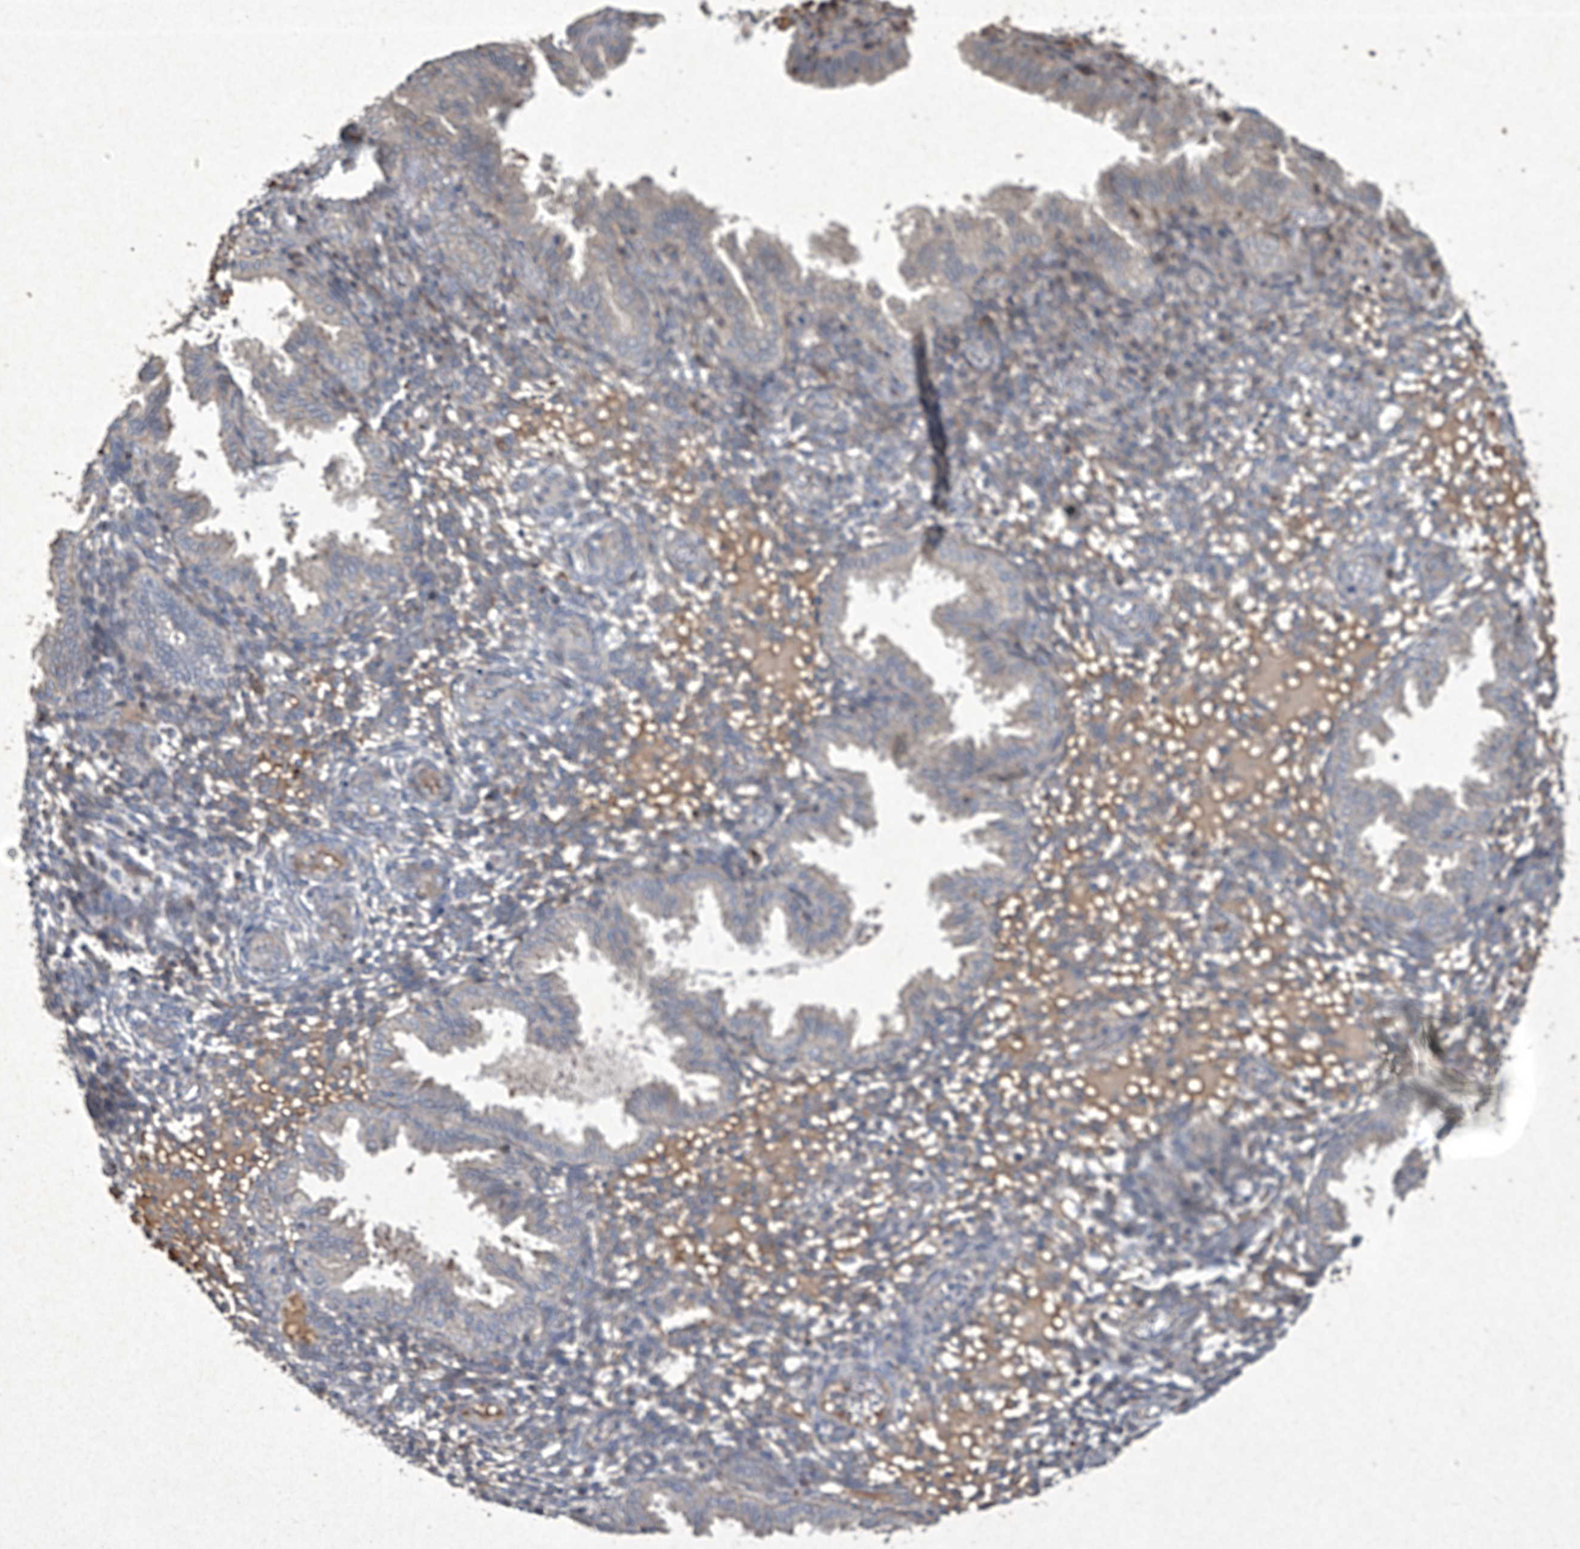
{"staining": {"intensity": "moderate", "quantity": "<25%", "location": "cytoplasmic/membranous"}, "tissue": "endometrium", "cell_type": "Cells in endometrial stroma", "image_type": "normal", "snomed": [{"axis": "morphology", "description": "Normal tissue, NOS"}, {"axis": "topography", "description": "Endometrium"}], "caption": "Normal endometrium shows moderate cytoplasmic/membranous positivity in about <25% of cells in endometrial stroma (brown staining indicates protein expression, while blue staining denotes nuclei)..", "gene": "MED16", "patient": {"sex": "female", "age": 33}}